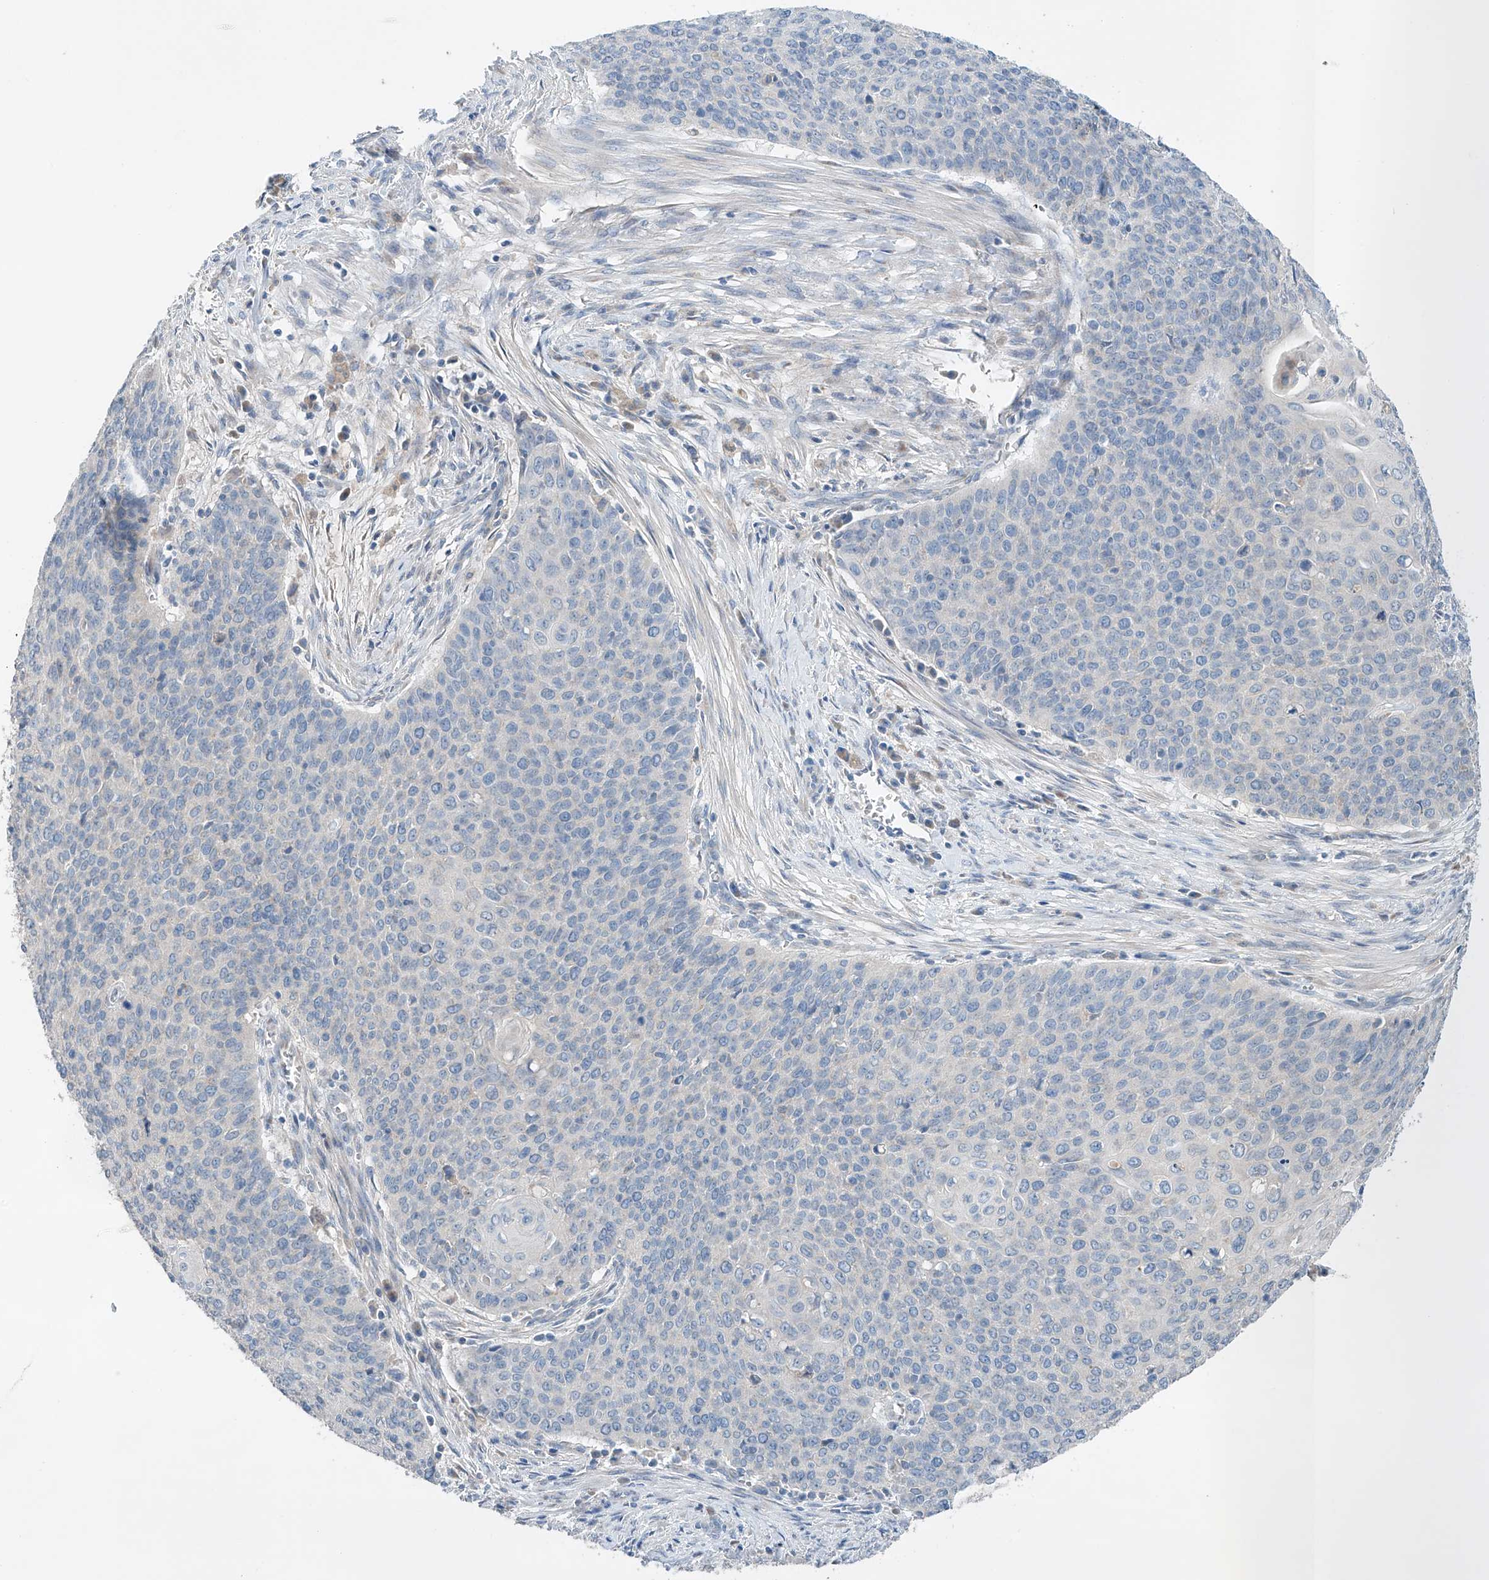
{"staining": {"intensity": "negative", "quantity": "none", "location": "none"}, "tissue": "cervical cancer", "cell_type": "Tumor cells", "image_type": "cancer", "snomed": [{"axis": "morphology", "description": "Squamous cell carcinoma, NOS"}, {"axis": "topography", "description": "Cervix"}], "caption": "Cervical cancer (squamous cell carcinoma) stained for a protein using immunohistochemistry displays no expression tumor cells.", "gene": "GPC4", "patient": {"sex": "female", "age": 39}}